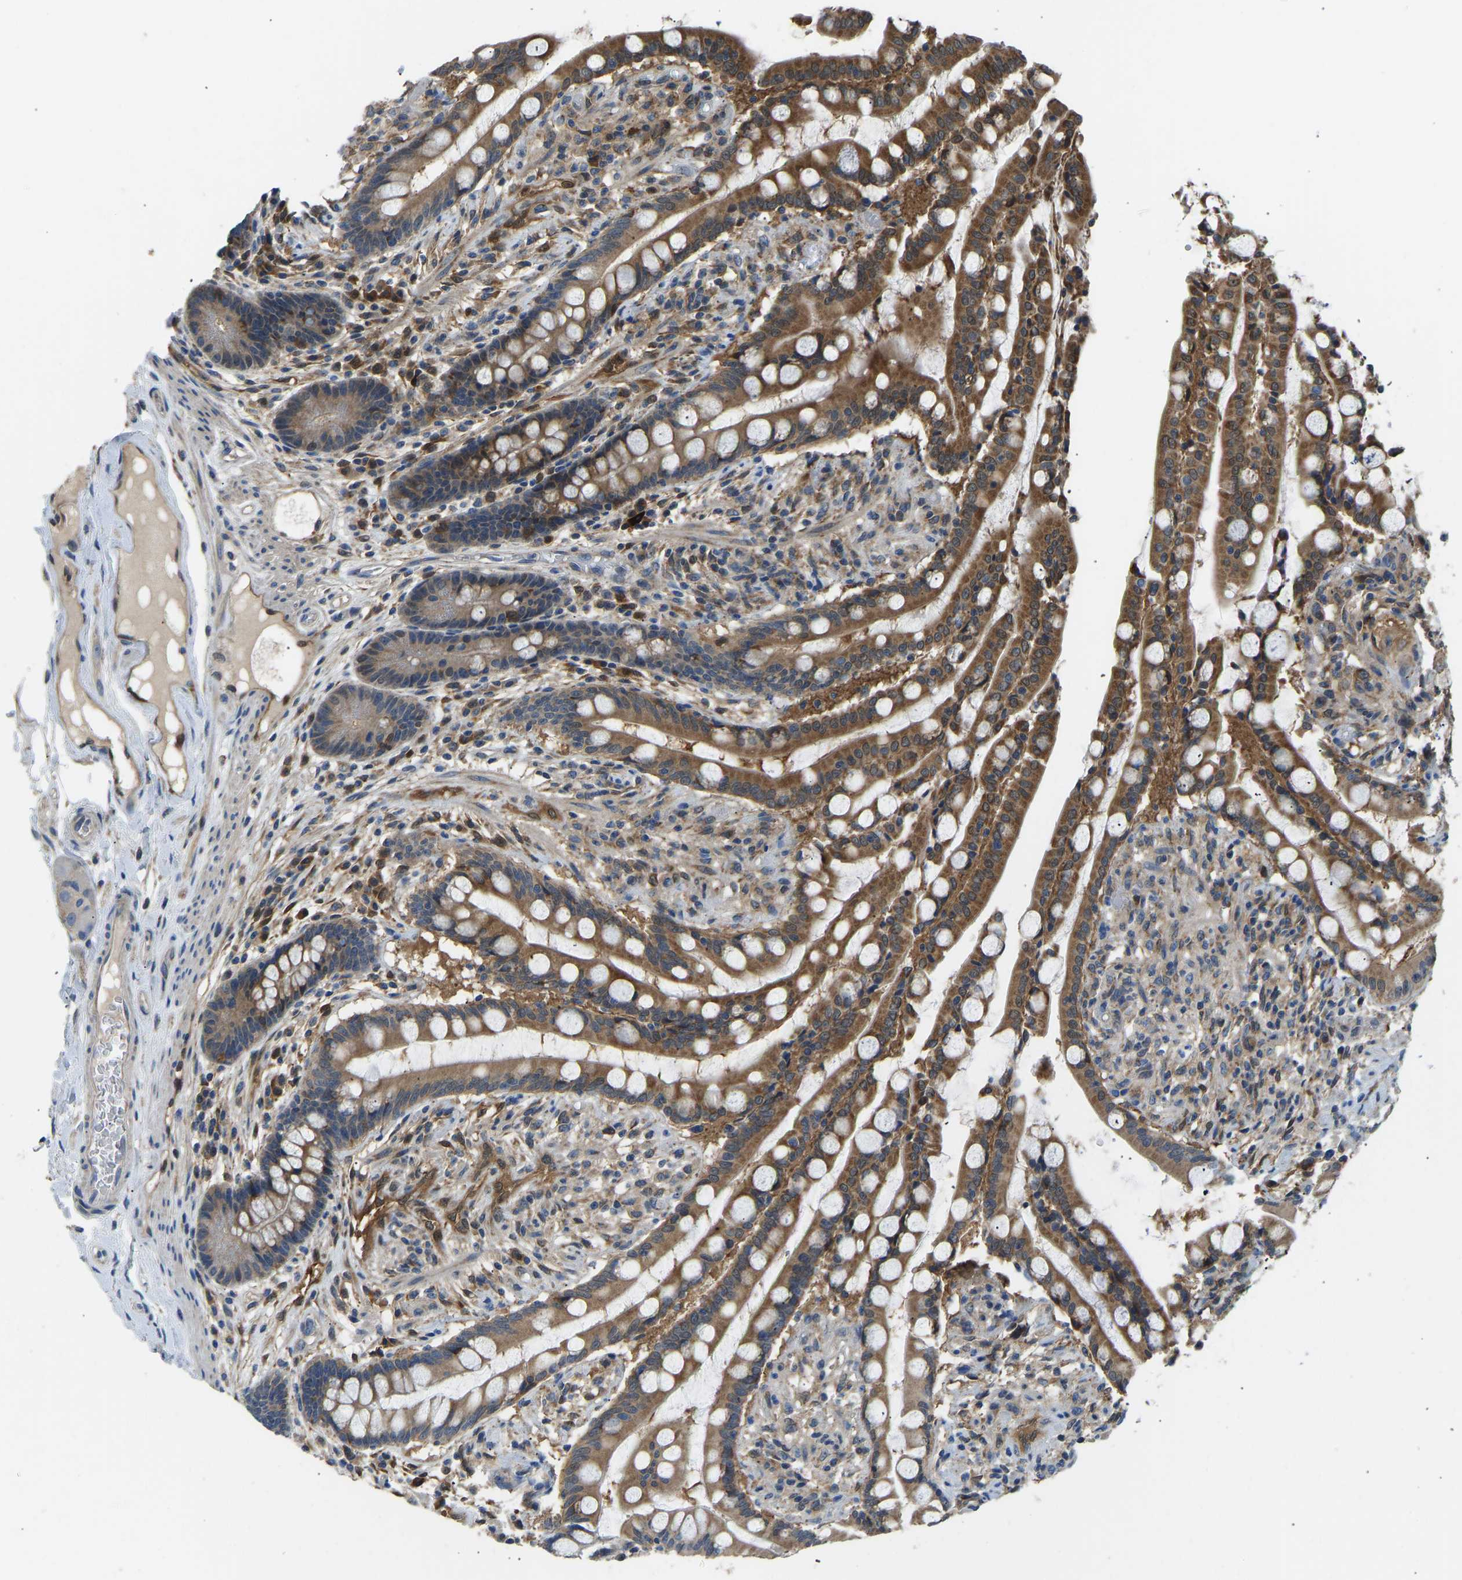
{"staining": {"intensity": "moderate", "quantity": "25%-75%", "location": "cytoplasmic/membranous"}, "tissue": "colon", "cell_type": "Endothelial cells", "image_type": "normal", "snomed": [{"axis": "morphology", "description": "Normal tissue, NOS"}, {"axis": "topography", "description": "Colon"}], "caption": "Moderate cytoplasmic/membranous staining for a protein is identified in about 25%-75% of endothelial cells of normal colon using immunohistochemistry.", "gene": "RBP1", "patient": {"sex": "male", "age": 73}}